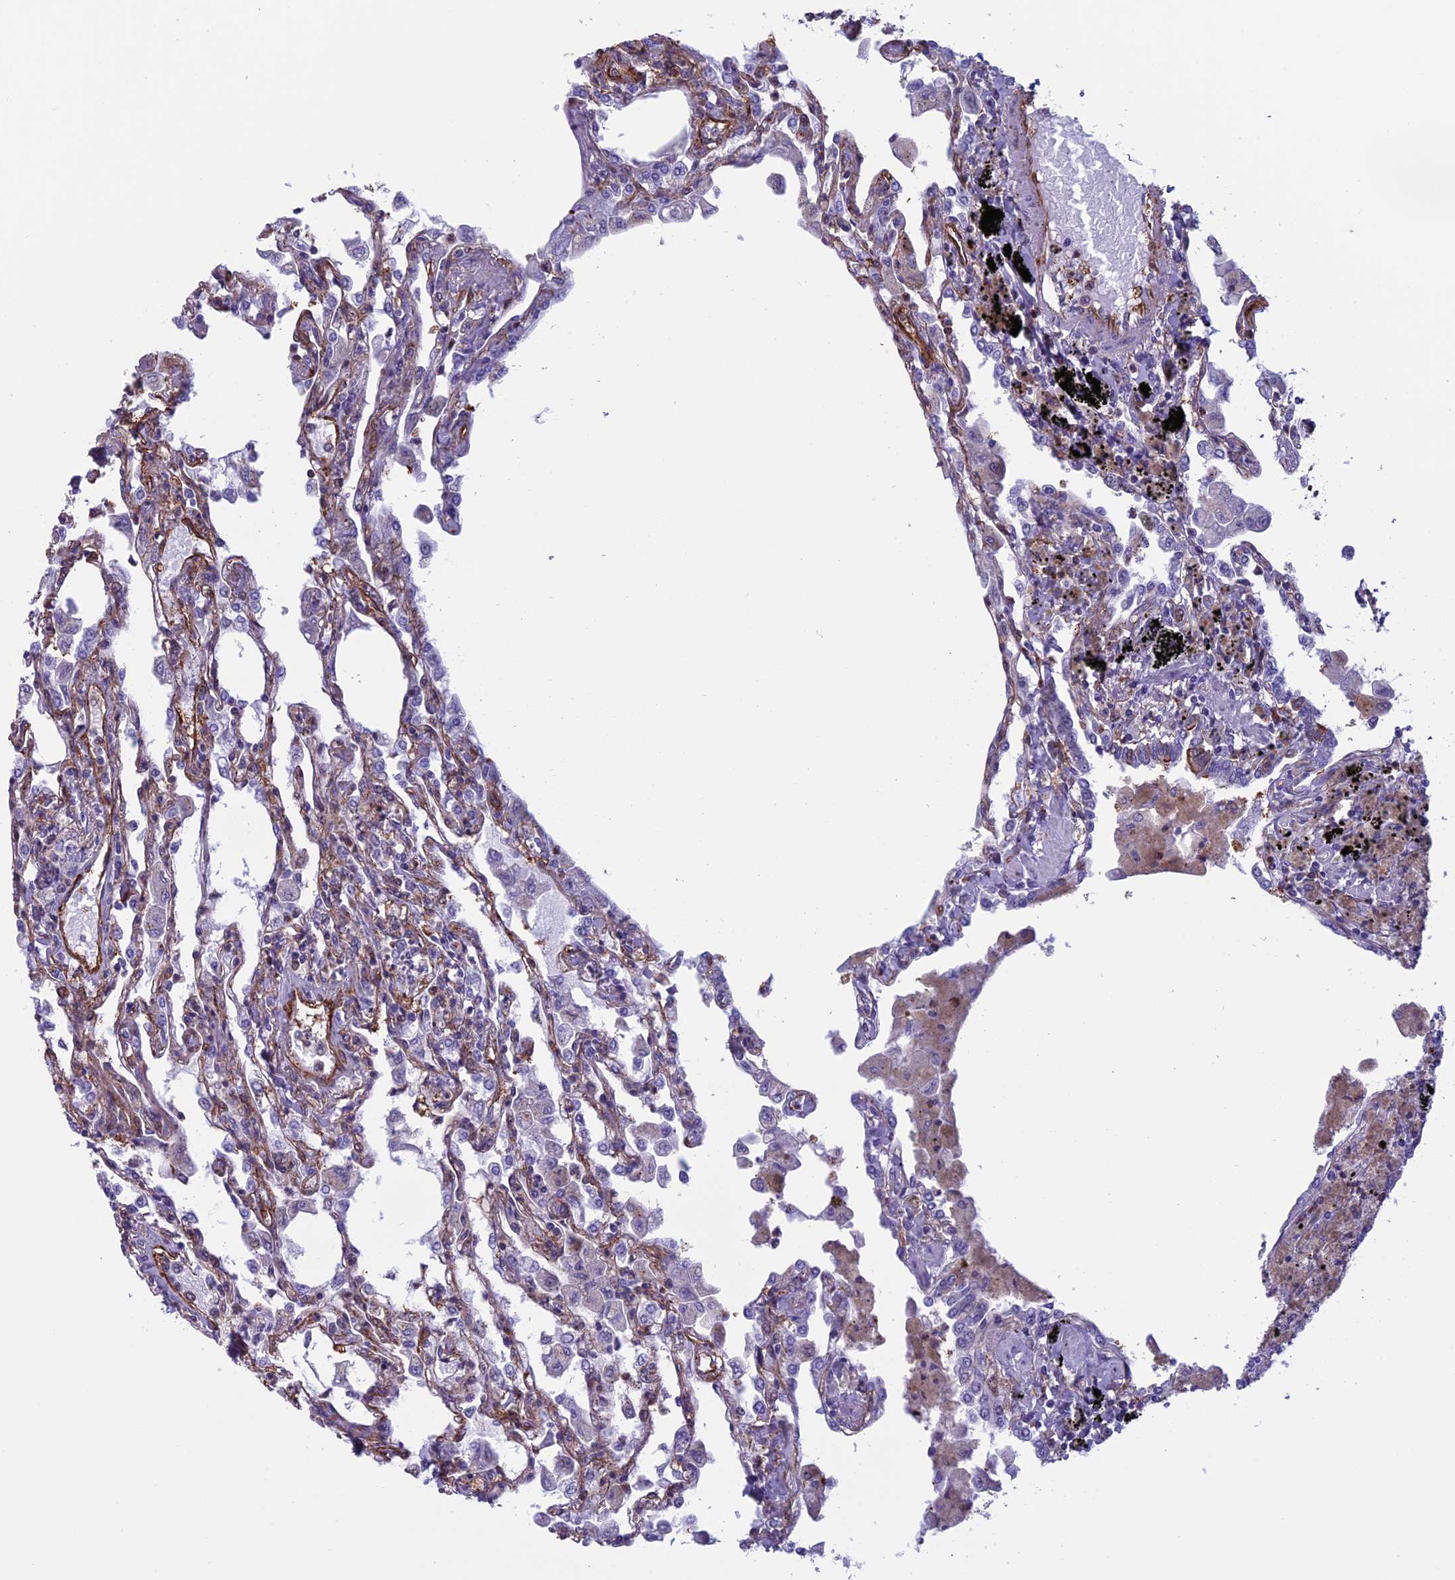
{"staining": {"intensity": "moderate", "quantity": "25%-75%", "location": "cytoplasmic/membranous"}, "tissue": "lung", "cell_type": "Alveolar cells", "image_type": "normal", "snomed": [{"axis": "morphology", "description": "Normal tissue, NOS"}, {"axis": "topography", "description": "Bronchus"}, {"axis": "topography", "description": "Lung"}], "caption": "DAB immunohistochemical staining of benign lung shows moderate cytoplasmic/membranous protein staining in approximately 25%-75% of alveolar cells. Using DAB (3,3'-diaminobenzidine) (brown) and hematoxylin (blue) stains, captured at high magnification using brightfield microscopy.", "gene": "ANGPTL2", "patient": {"sex": "female", "age": 49}}